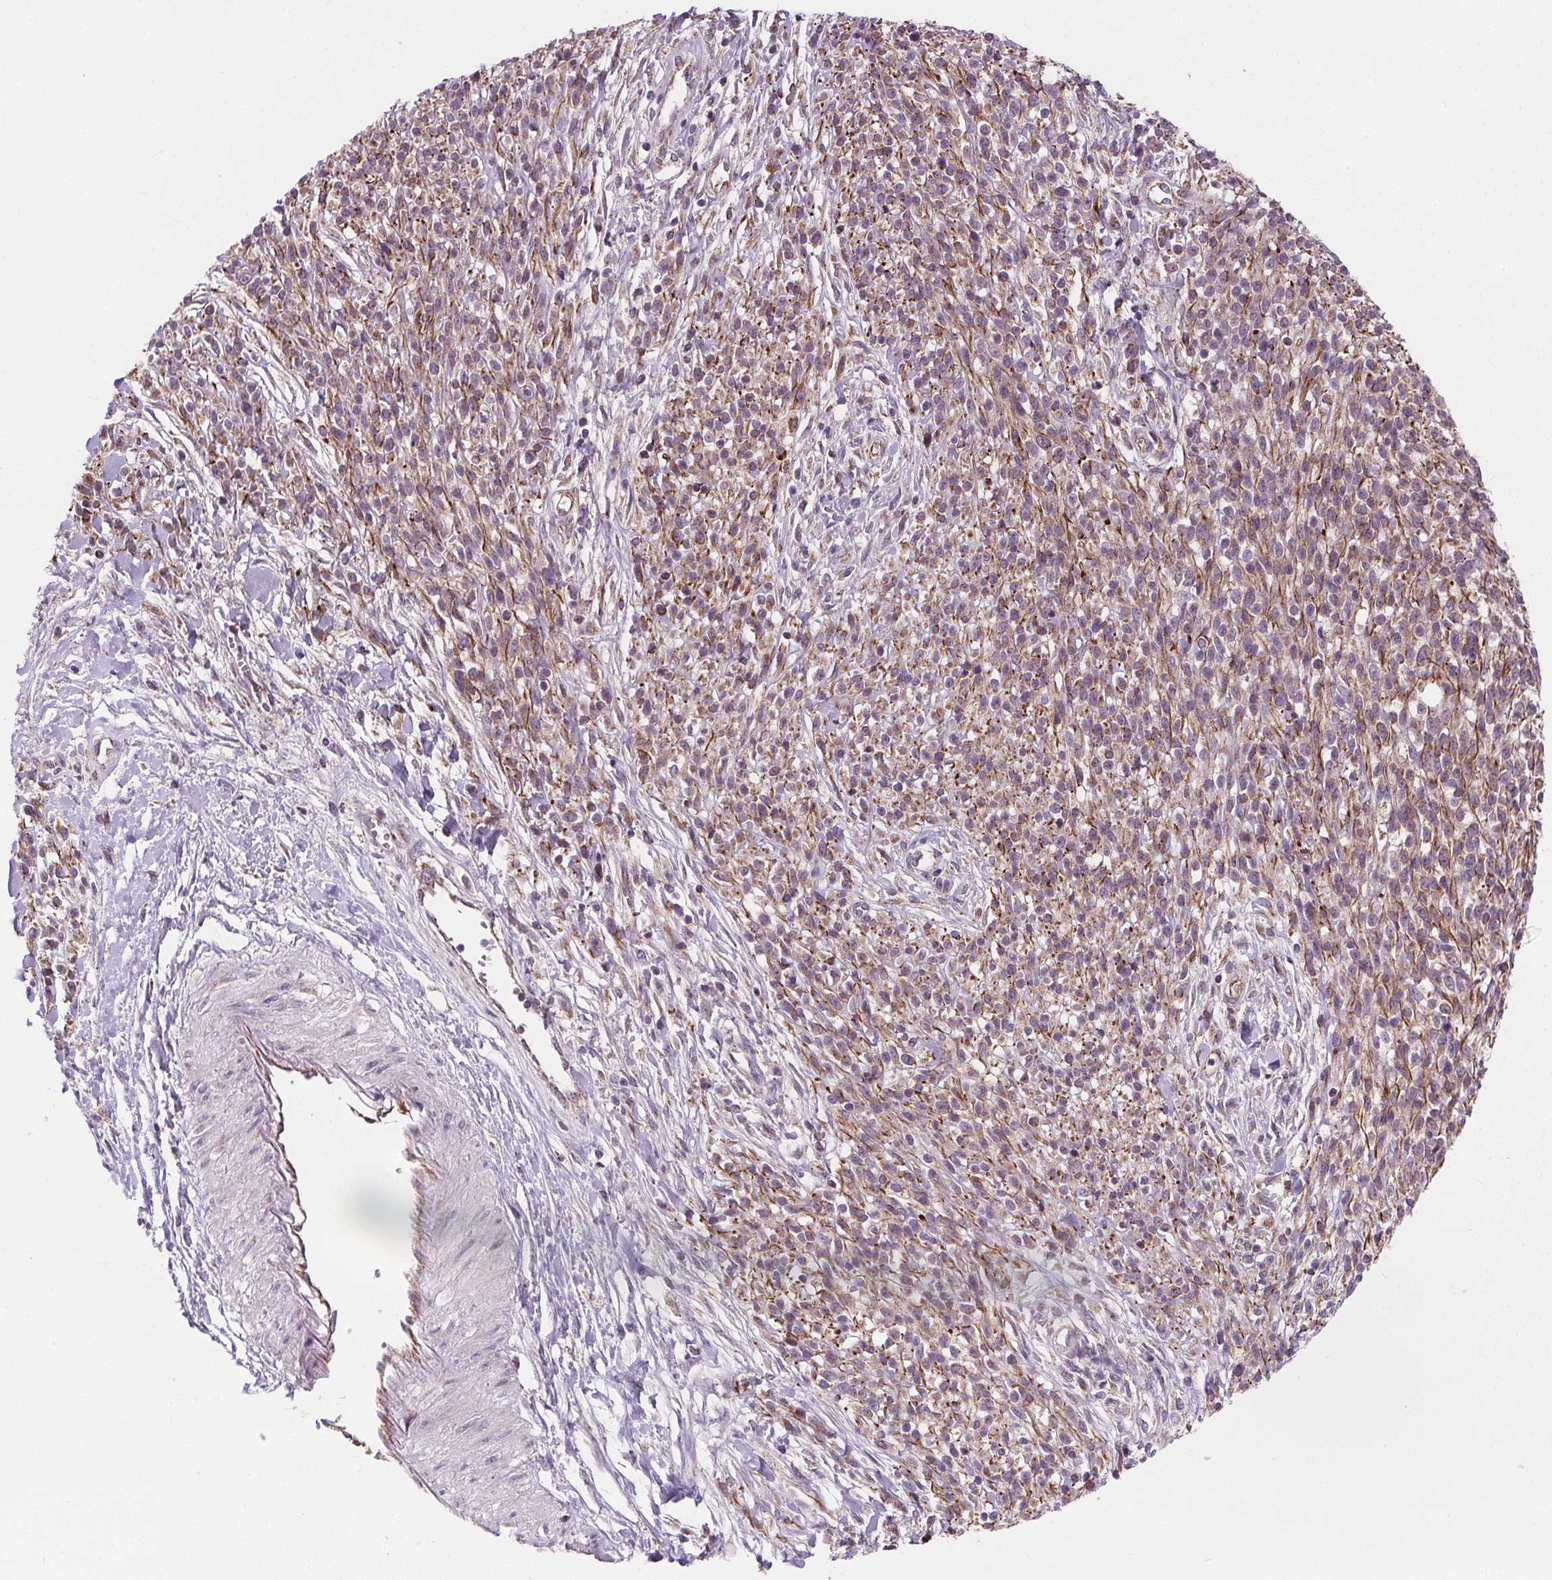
{"staining": {"intensity": "moderate", "quantity": "25%-75%", "location": "cytoplasmic/membranous"}, "tissue": "melanoma", "cell_type": "Tumor cells", "image_type": "cancer", "snomed": [{"axis": "morphology", "description": "Malignant melanoma, NOS"}, {"axis": "topography", "description": "Skin"}, {"axis": "topography", "description": "Skin of trunk"}], "caption": "Tumor cells exhibit medium levels of moderate cytoplasmic/membranous staining in approximately 25%-75% of cells in malignant melanoma.", "gene": "GOLT1B", "patient": {"sex": "male", "age": 74}}